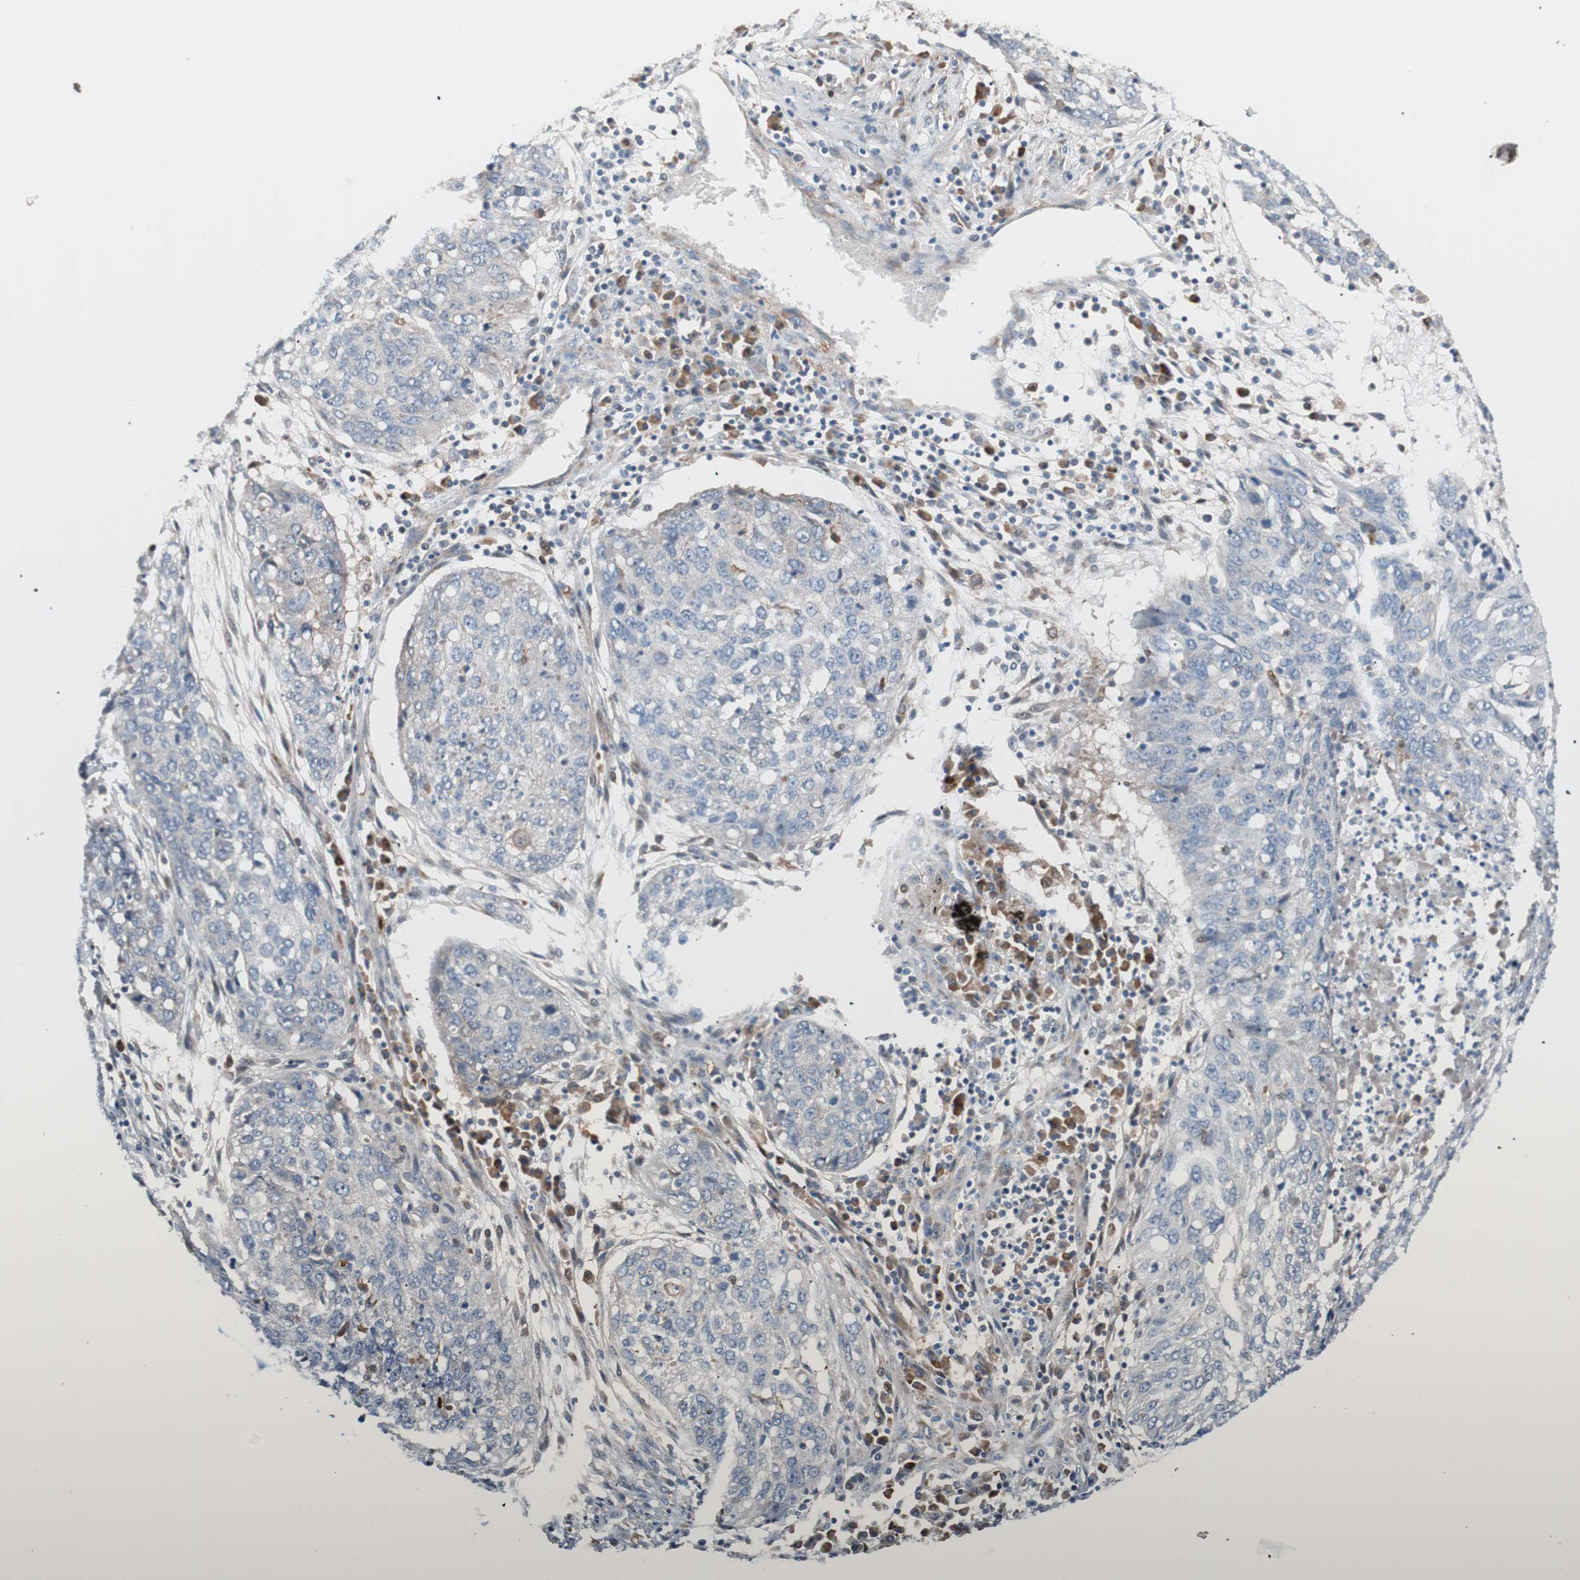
{"staining": {"intensity": "negative", "quantity": "none", "location": "none"}, "tissue": "lung cancer", "cell_type": "Tumor cells", "image_type": "cancer", "snomed": [{"axis": "morphology", "description": "Squamous cell carcinoma, NOS"}, {"axis": "topography", "description": "Lung"}], "caption": "This is a micrograph of immunohistochemistry staining of lung squamous cell carcinoma, which shows no expression in tumor cells.", "gene": "FAAH", "patient": {"sex": "female", "age": 63}}